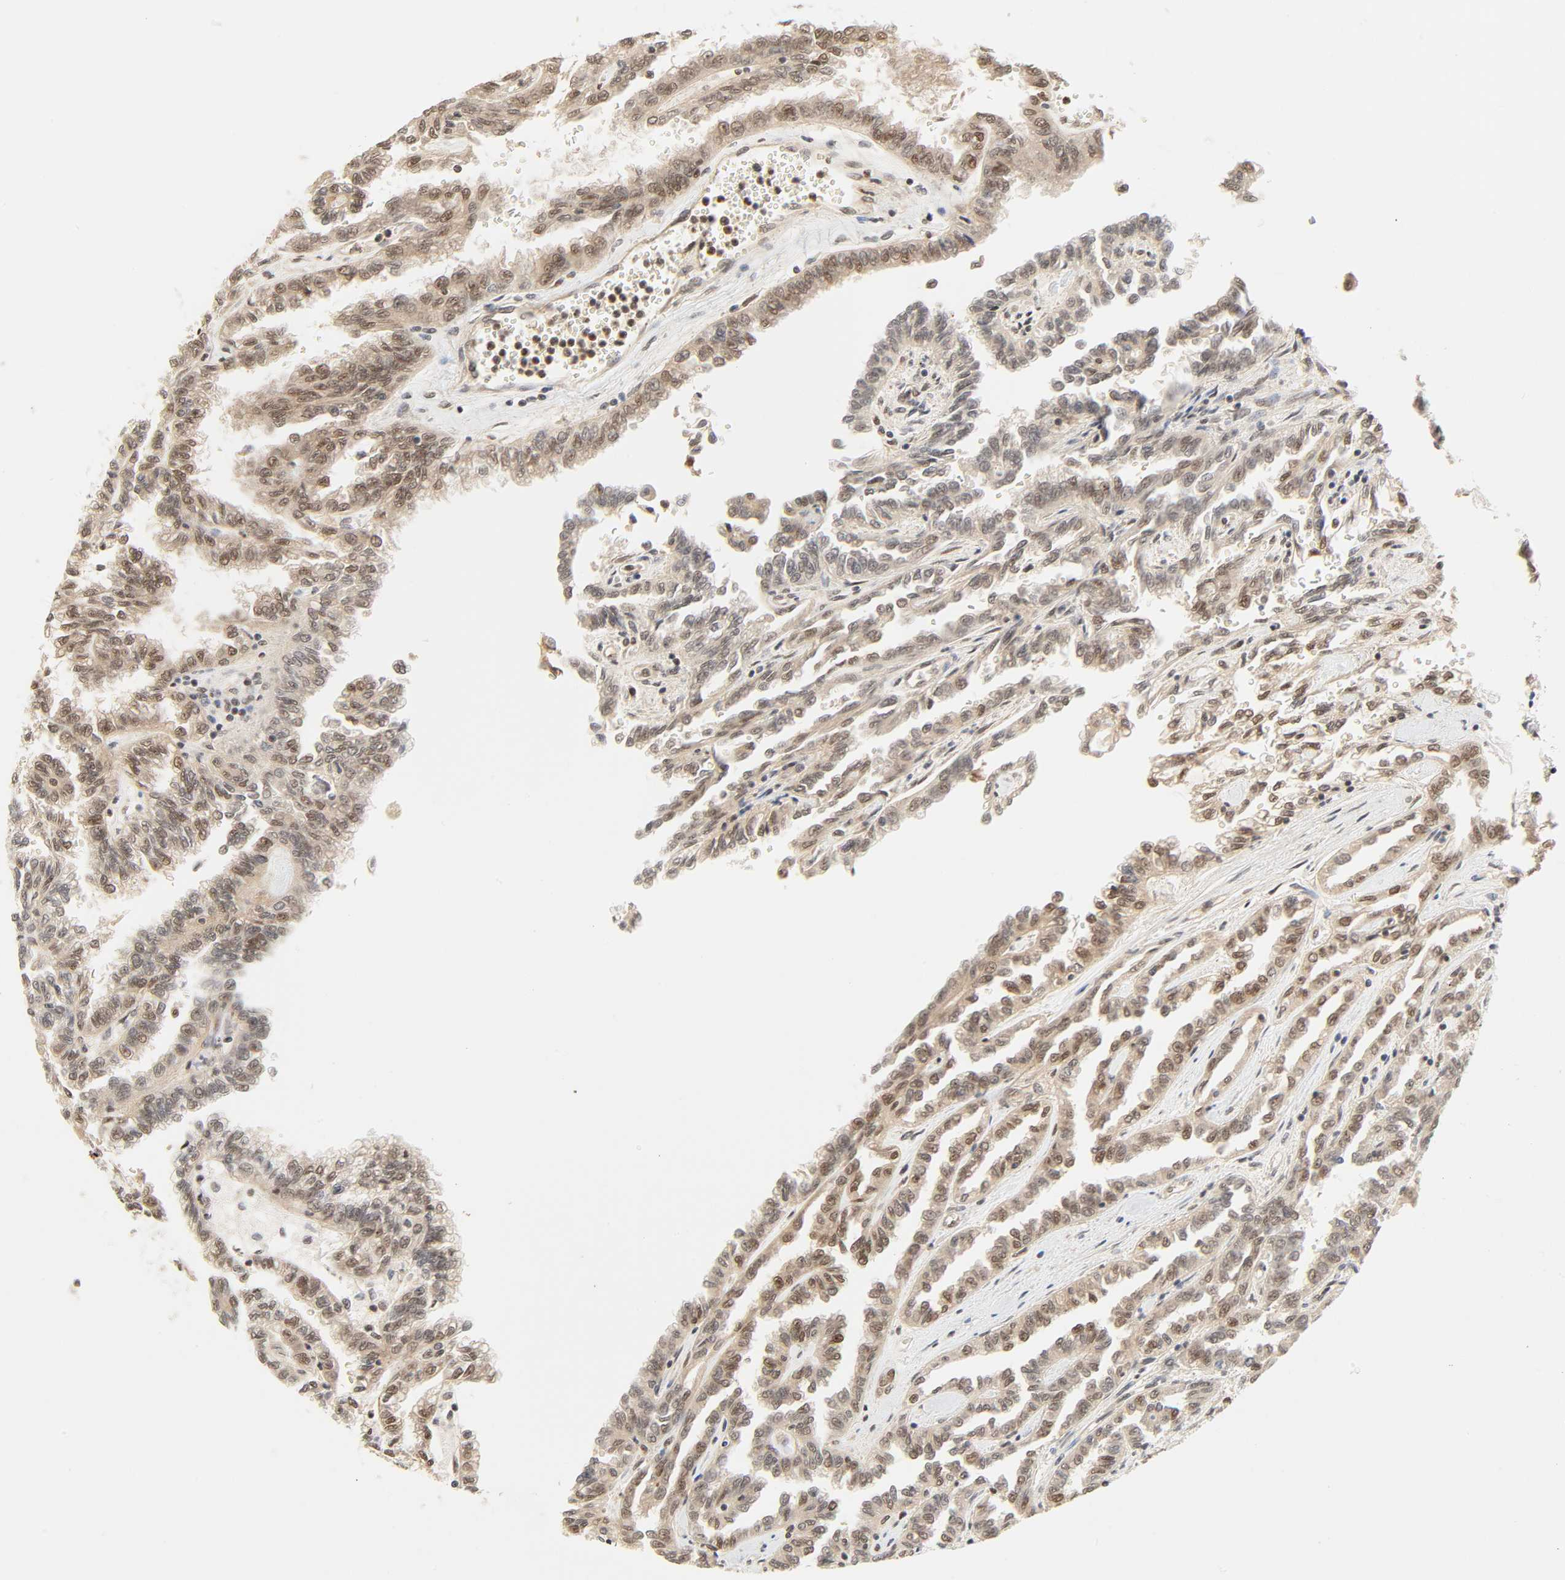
{"staining": {"intensity": "moderate", "quantity": "25%-75%", "location": "nuclear"}, "tissue": "renal cancer", "cell_type": "Tumor cells", "image_type": "cancer", "snomed": [{"axis": "morphology", "description": "Inflammation, NOS"}, {"axis": "morphology", "description": "Adenocarcinoma, NOS"}, {"axis": "topography", "description": "Kidney"}], "caption": "A medium amount of moderate nuclear staining is seen in about 25%-75% of tumor cells in adenocarcinoma (renal) tissue. The staining was performed using DAB (3,3'-diaminobenzidine) to visualize the protein expression in brown, while the nuclei were stained in blue with hematoxylin (Magnification: 20x).", "gene": "UBC", "patient": {"sex": "male", "age": 68}}